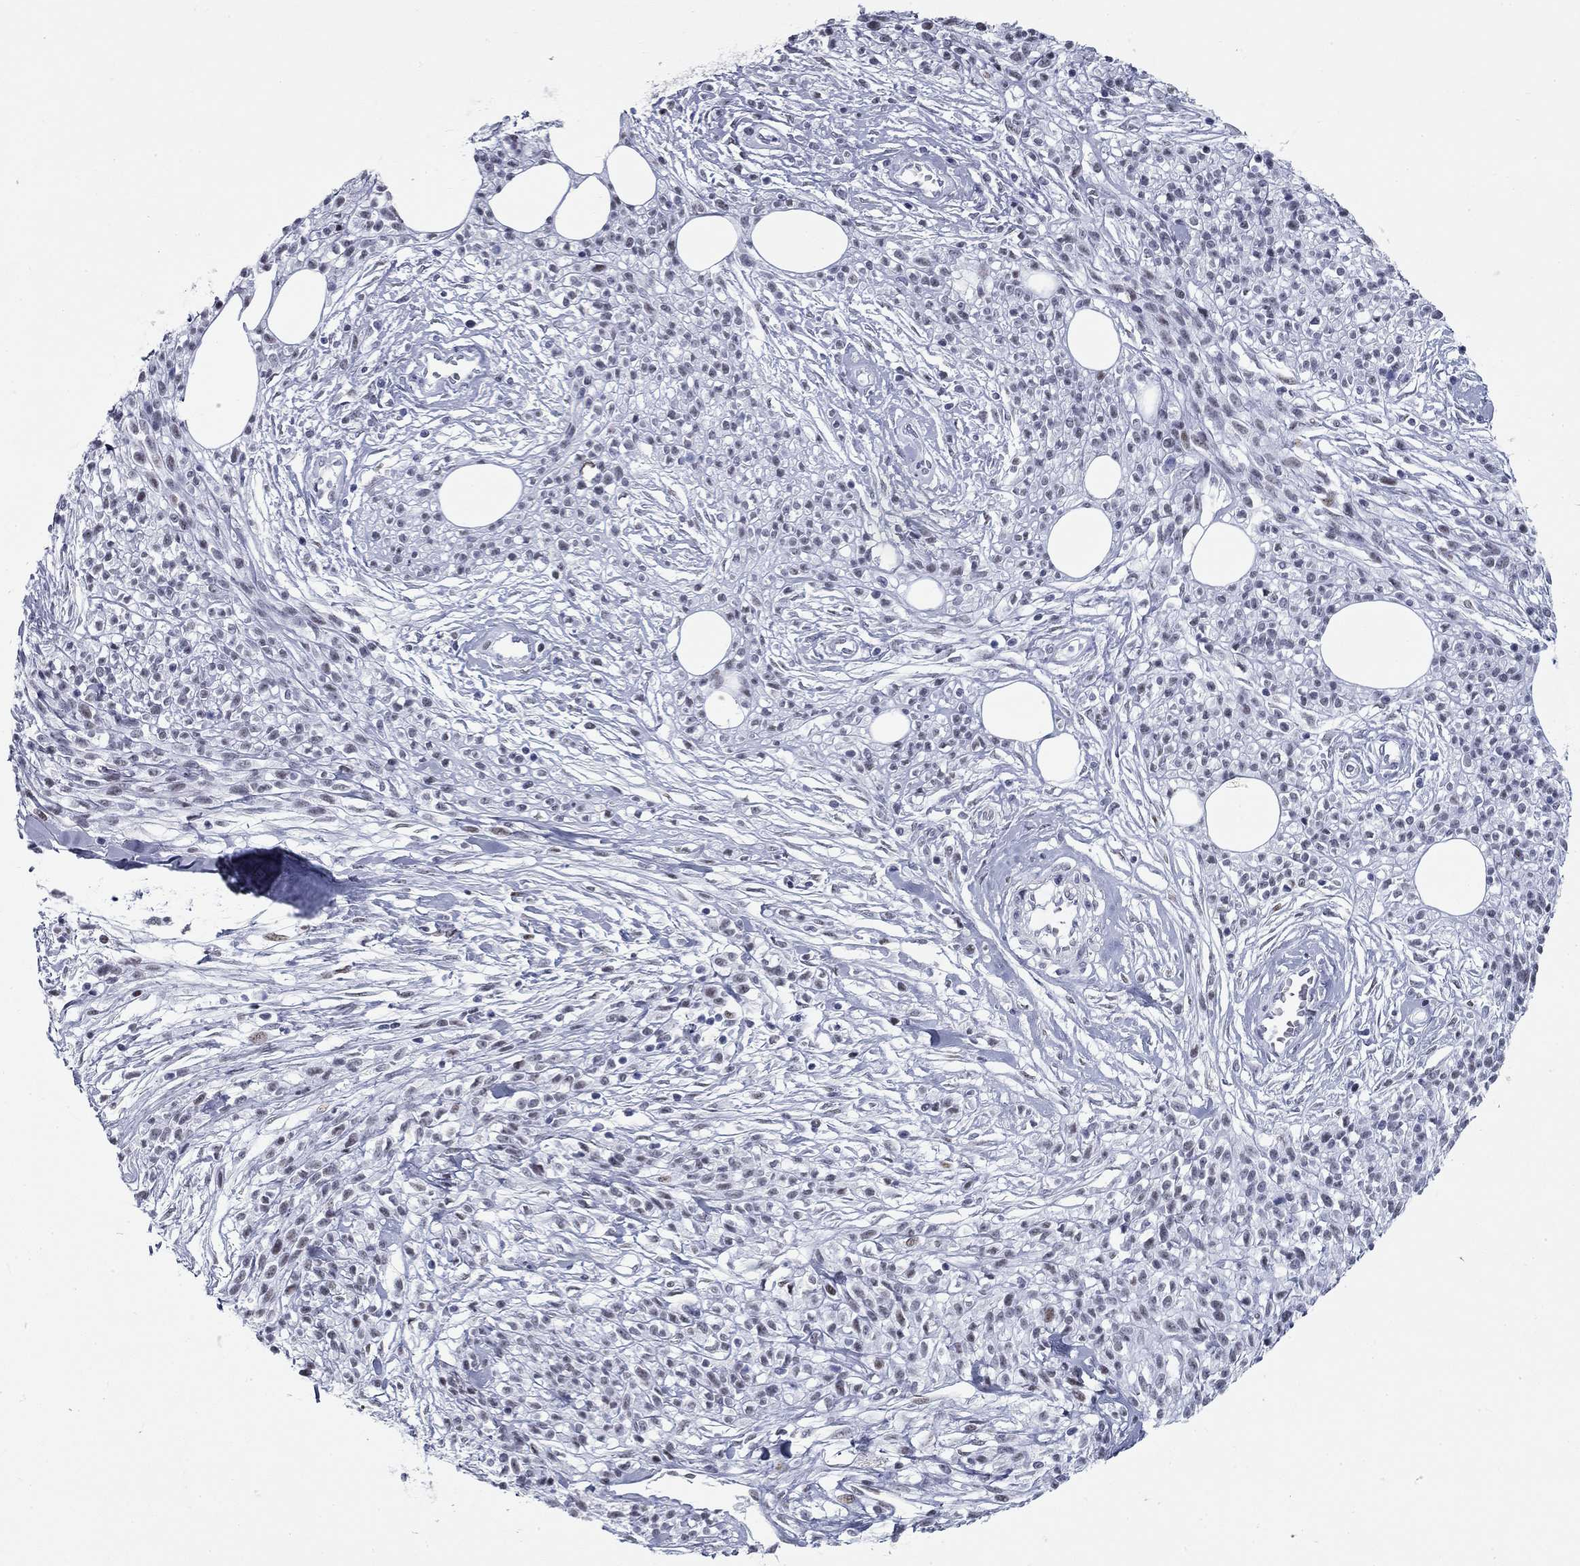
{"staining": {"intensity": "weak", "quantity": "<25%", "location": "nuclear"}, "tissue": "melanoma", "cell_type": "Tumor cells", "image_type": "cancer", "snomed": [{"axis": "morphology", "description": "Malignant melanoma, NOS"}, {"axis": "topography", "description": "Skin"}, {"axis": "topography", "description": "Skin of trunk"}], "caption": "The micrograph reveals no significant staining in tumor cells of malignant melanoma.", "gene": "ASF1B", "patient": {"sex": "male", "age": 74}}